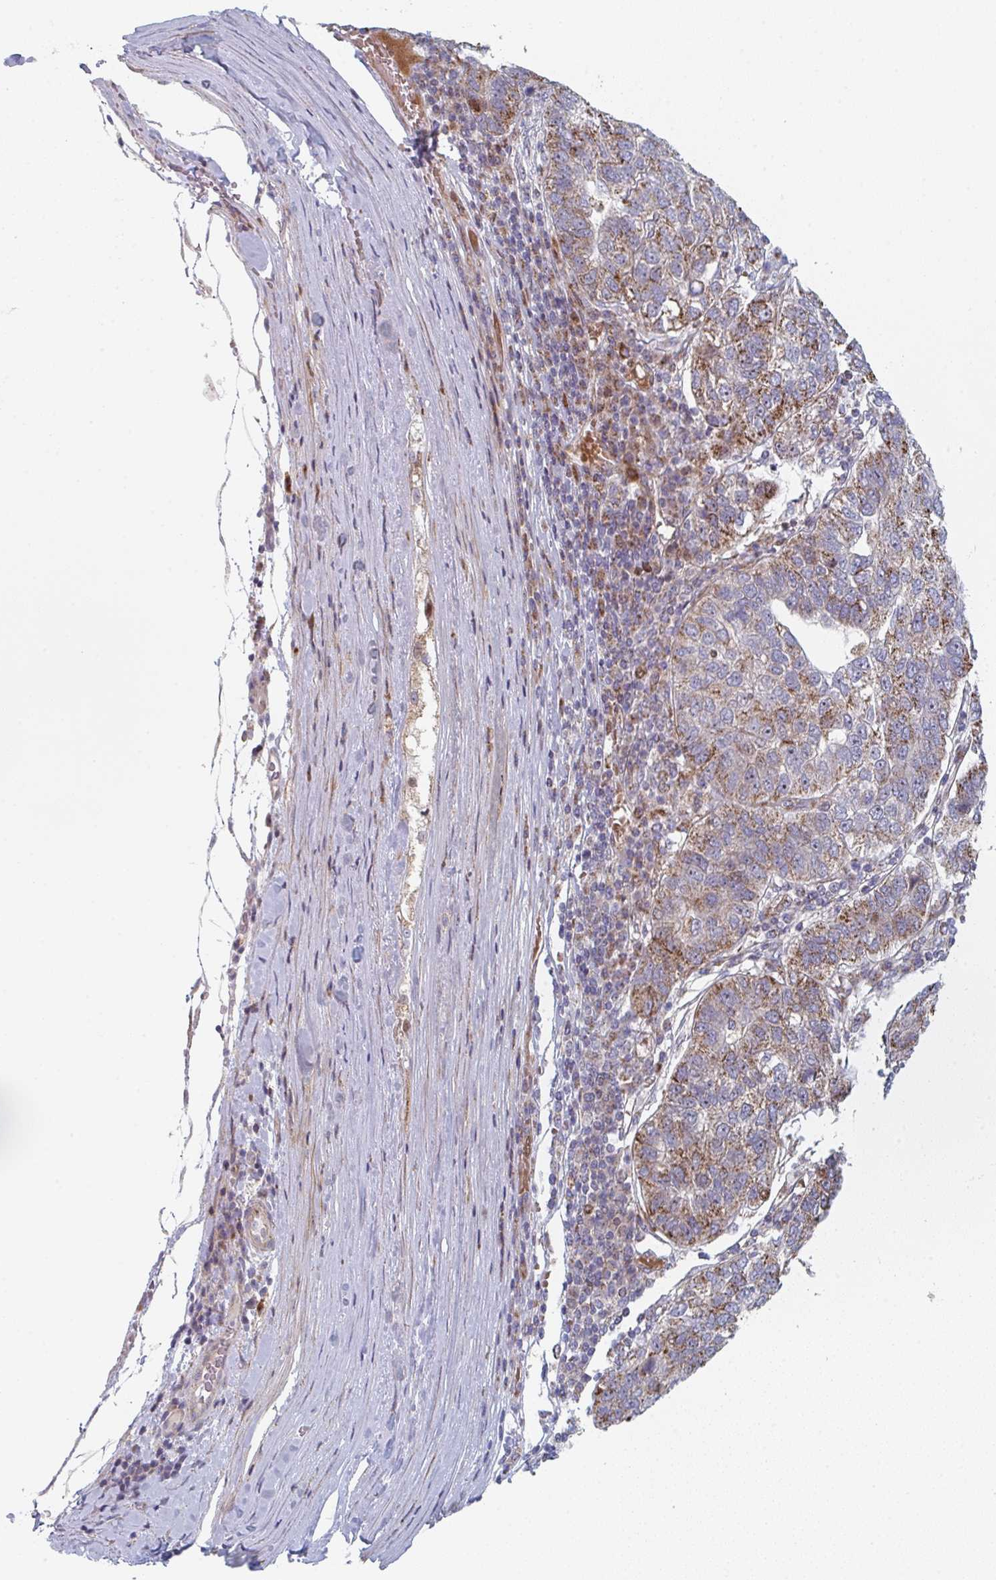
{"staining": {"intensity": "moderate", "quantity": ">75%", "location": "cytoplasmic/membranous"}, "tissue": "pancreatic cancer", "cell_type": "Tumor cells", "image_type": "cancer", "snomed": [{"axis": "morphology", "description": "Adenocarcinoma, NOS"}, {"axis": "topography", "description": "Pancreas"}], "caption": "The immunohistochemical stain labels moderate cytoplasmic/membranous expression in tumor cells of pancreatic cancer (adenocarcinoma) tissue. (DAB (3,3'-diaminobenzidine) = brown stain, brightfield microscopy at high magnification).", "gene": "ZNF644", "patient": {"sex": "female", "age": 61}}